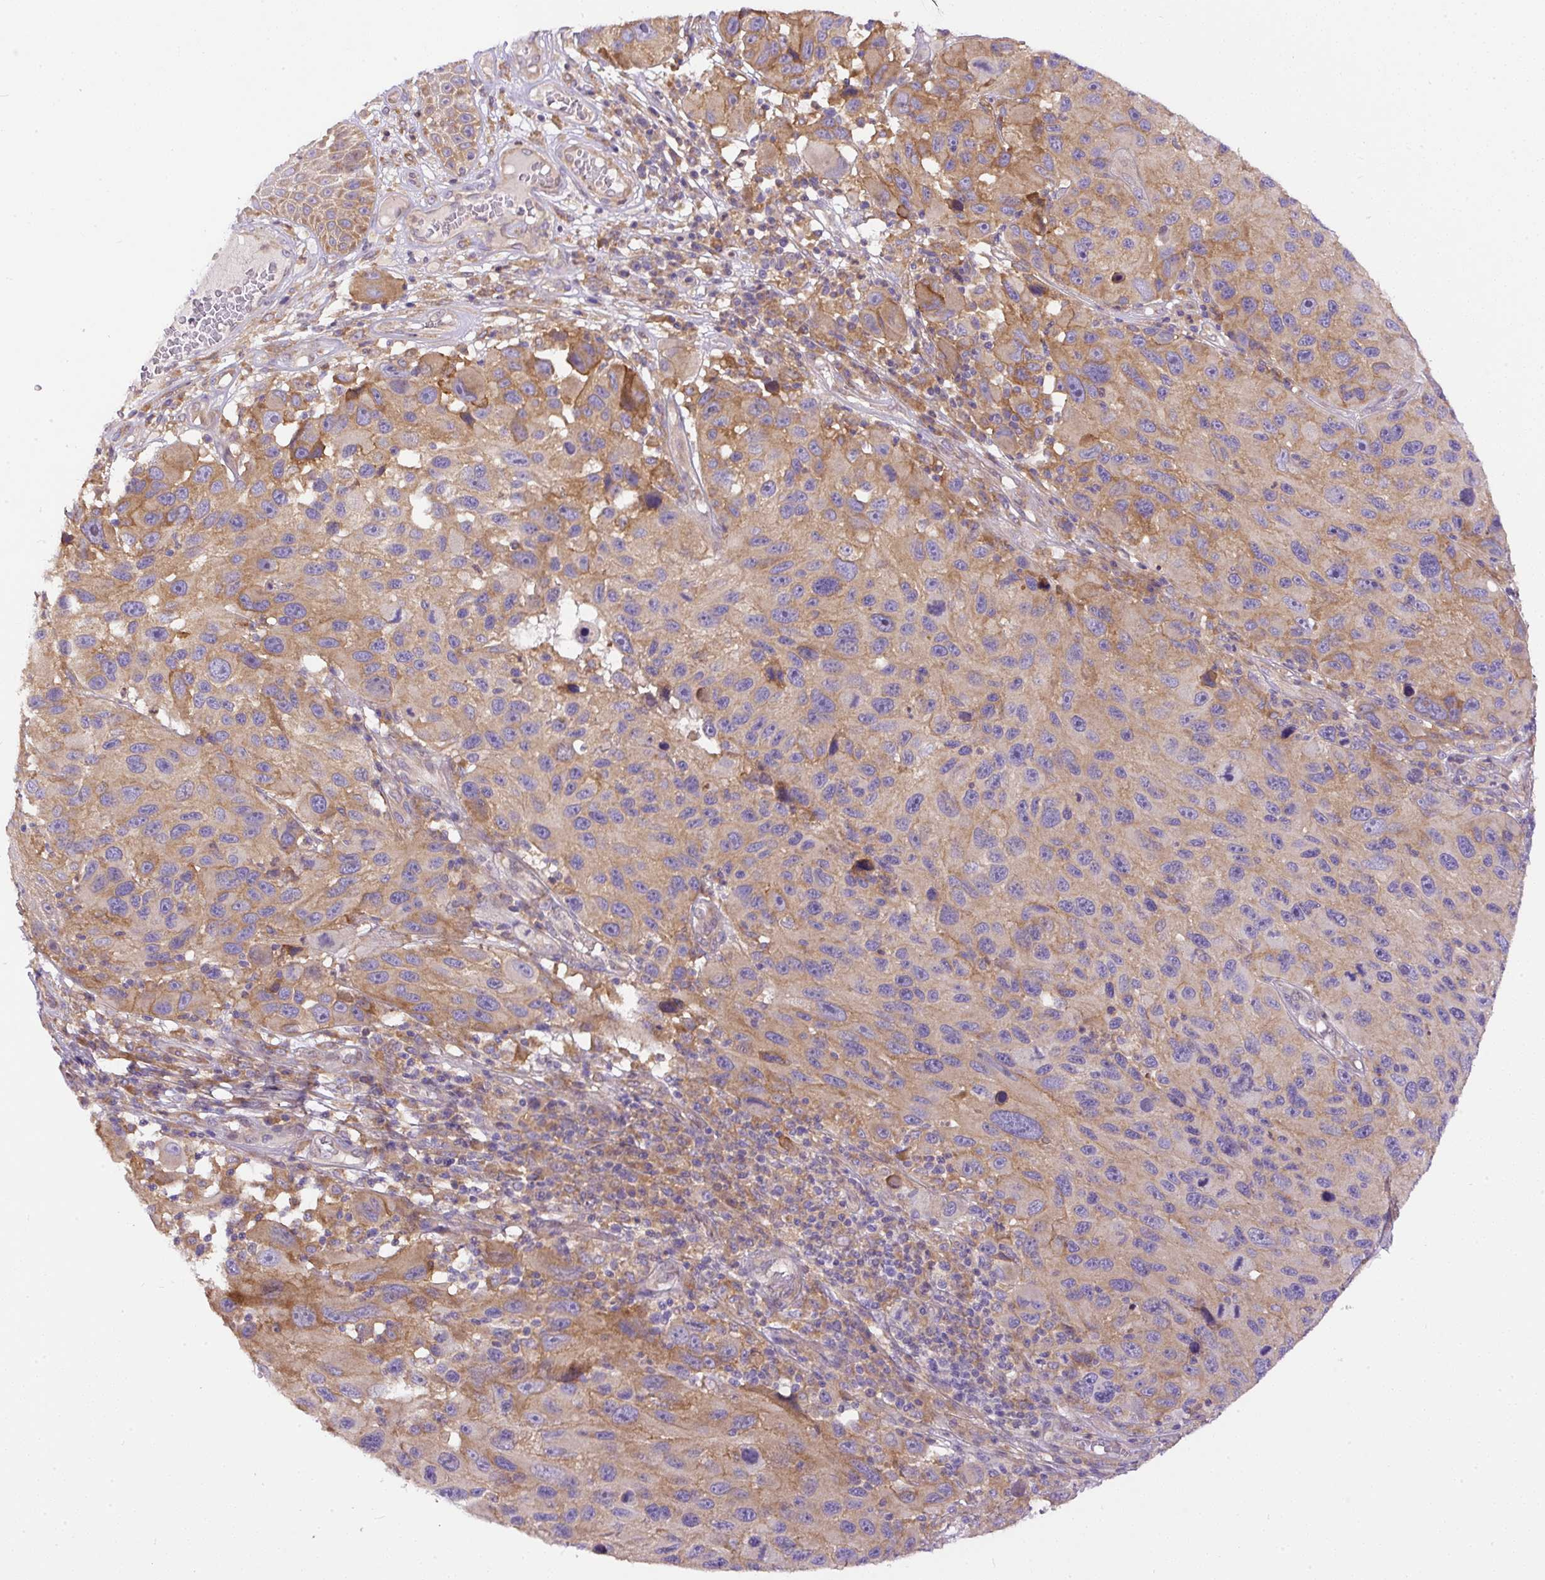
{"staining": {"intensity": "weak", "quantity": ">75%", "location": "cytoplasmic/membranous"}, "tissue": "melanoma", "cell_type": "Tumor cells", "image_type": "cancer", "snomed": [{"axis": "morphology", "description": "Malignant melanoma, NOS"}, {"axis": "topography", "description": "Skin"}], "caption": "A photomicrograph of human malignant melanoma stained for a protein reveals weak cytoplasmic/membranous brown staining in tumor cells.", "gene": "DAPK1", "patient": {"sex": "male", "age": 53}}